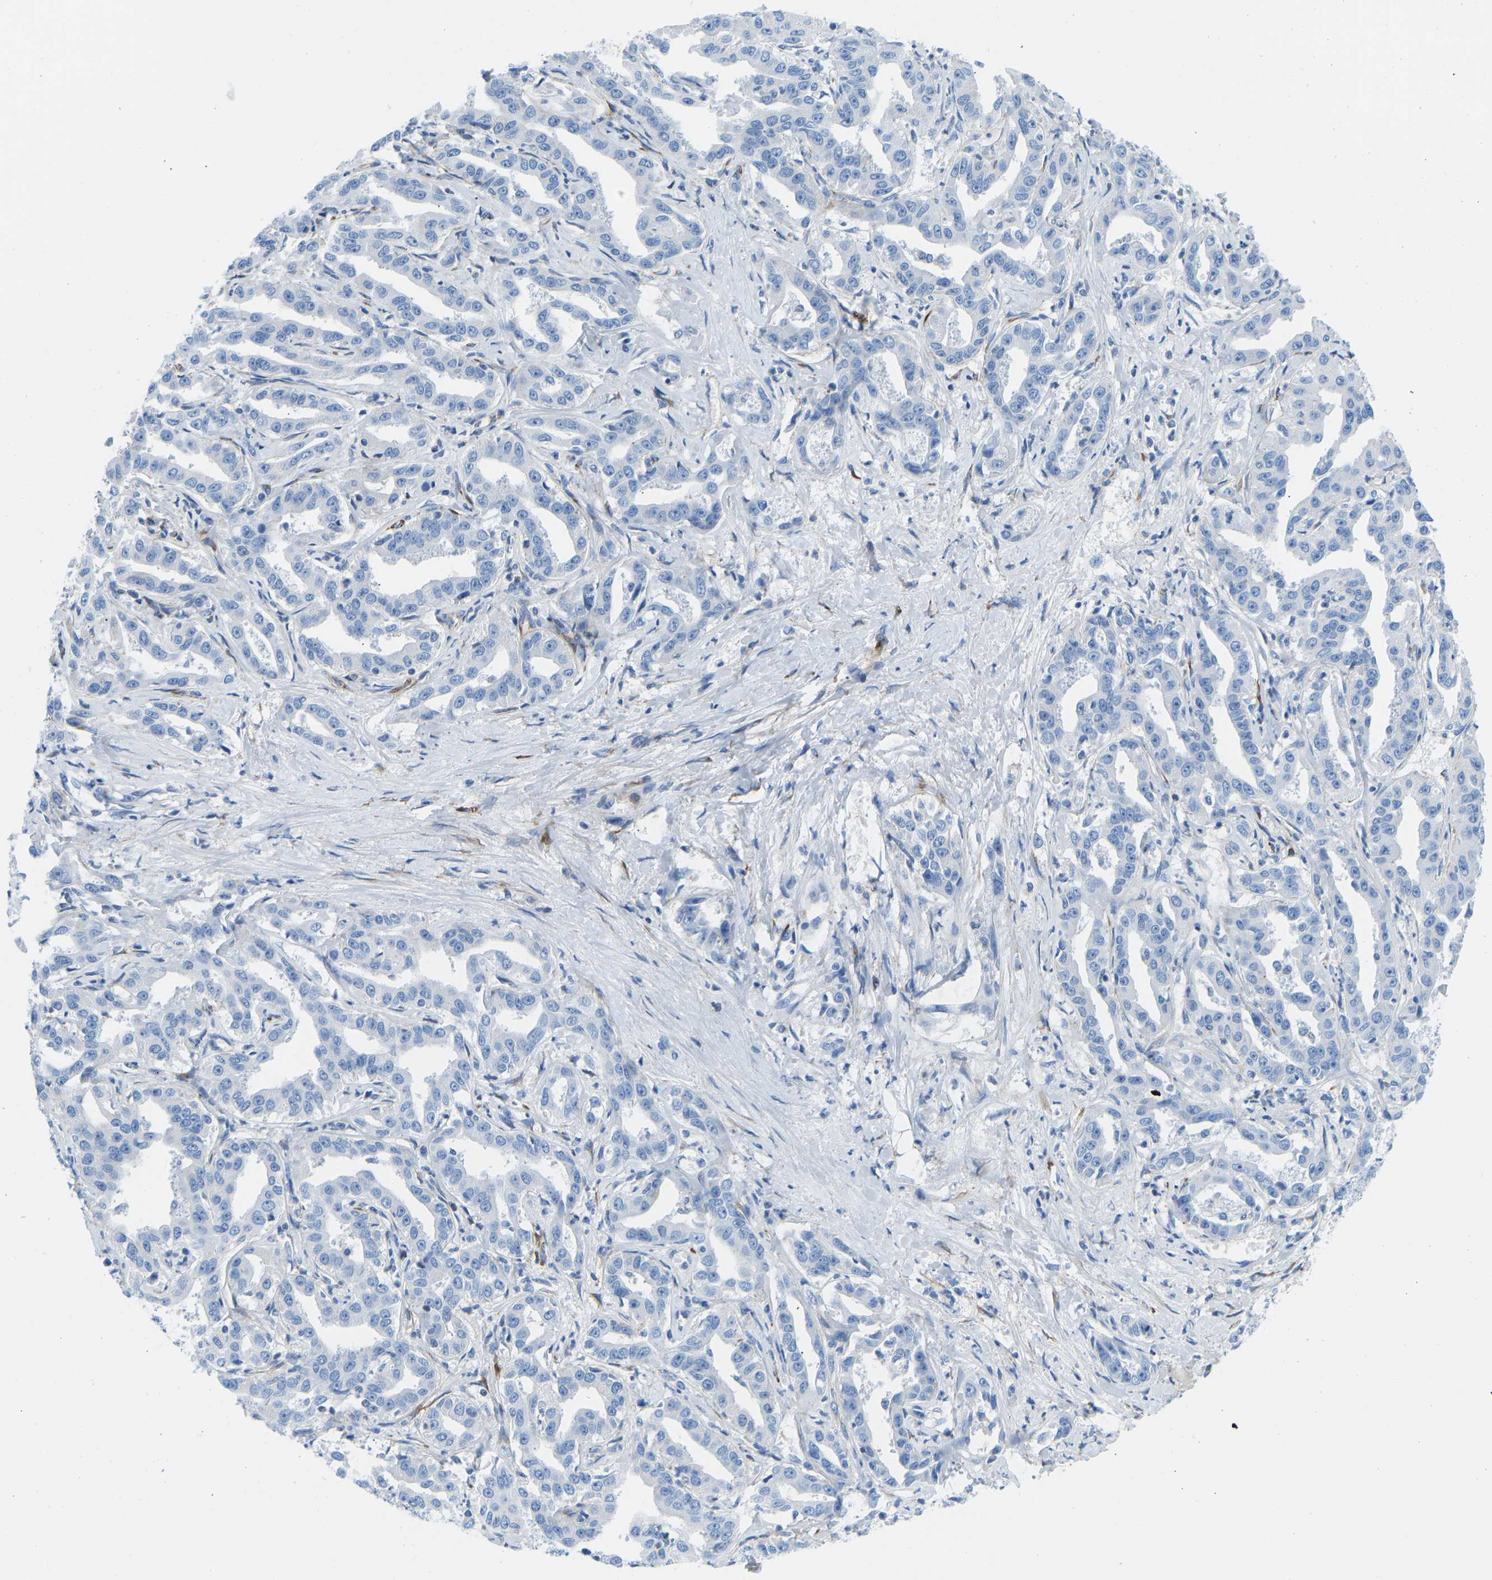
{"staining": {"intensity": "negative", "quantity": "none", "location": "none"}, "tissue": "liver cancer", "cell_type": "Tumor cells", "image_type": "cancer", "snomed": [{"axis": "morphology", "description": "Cholangiocarcinoma"}, {"axis": "topography", "description": "Liver"}], "caption": "The image reveals no staining of tumor cells in liver cancer. (DAB immunohistochemistry with hematoxylin counter stain).", "gene": "COL15A1", "patient": {"sex": "male", "age": 59}}